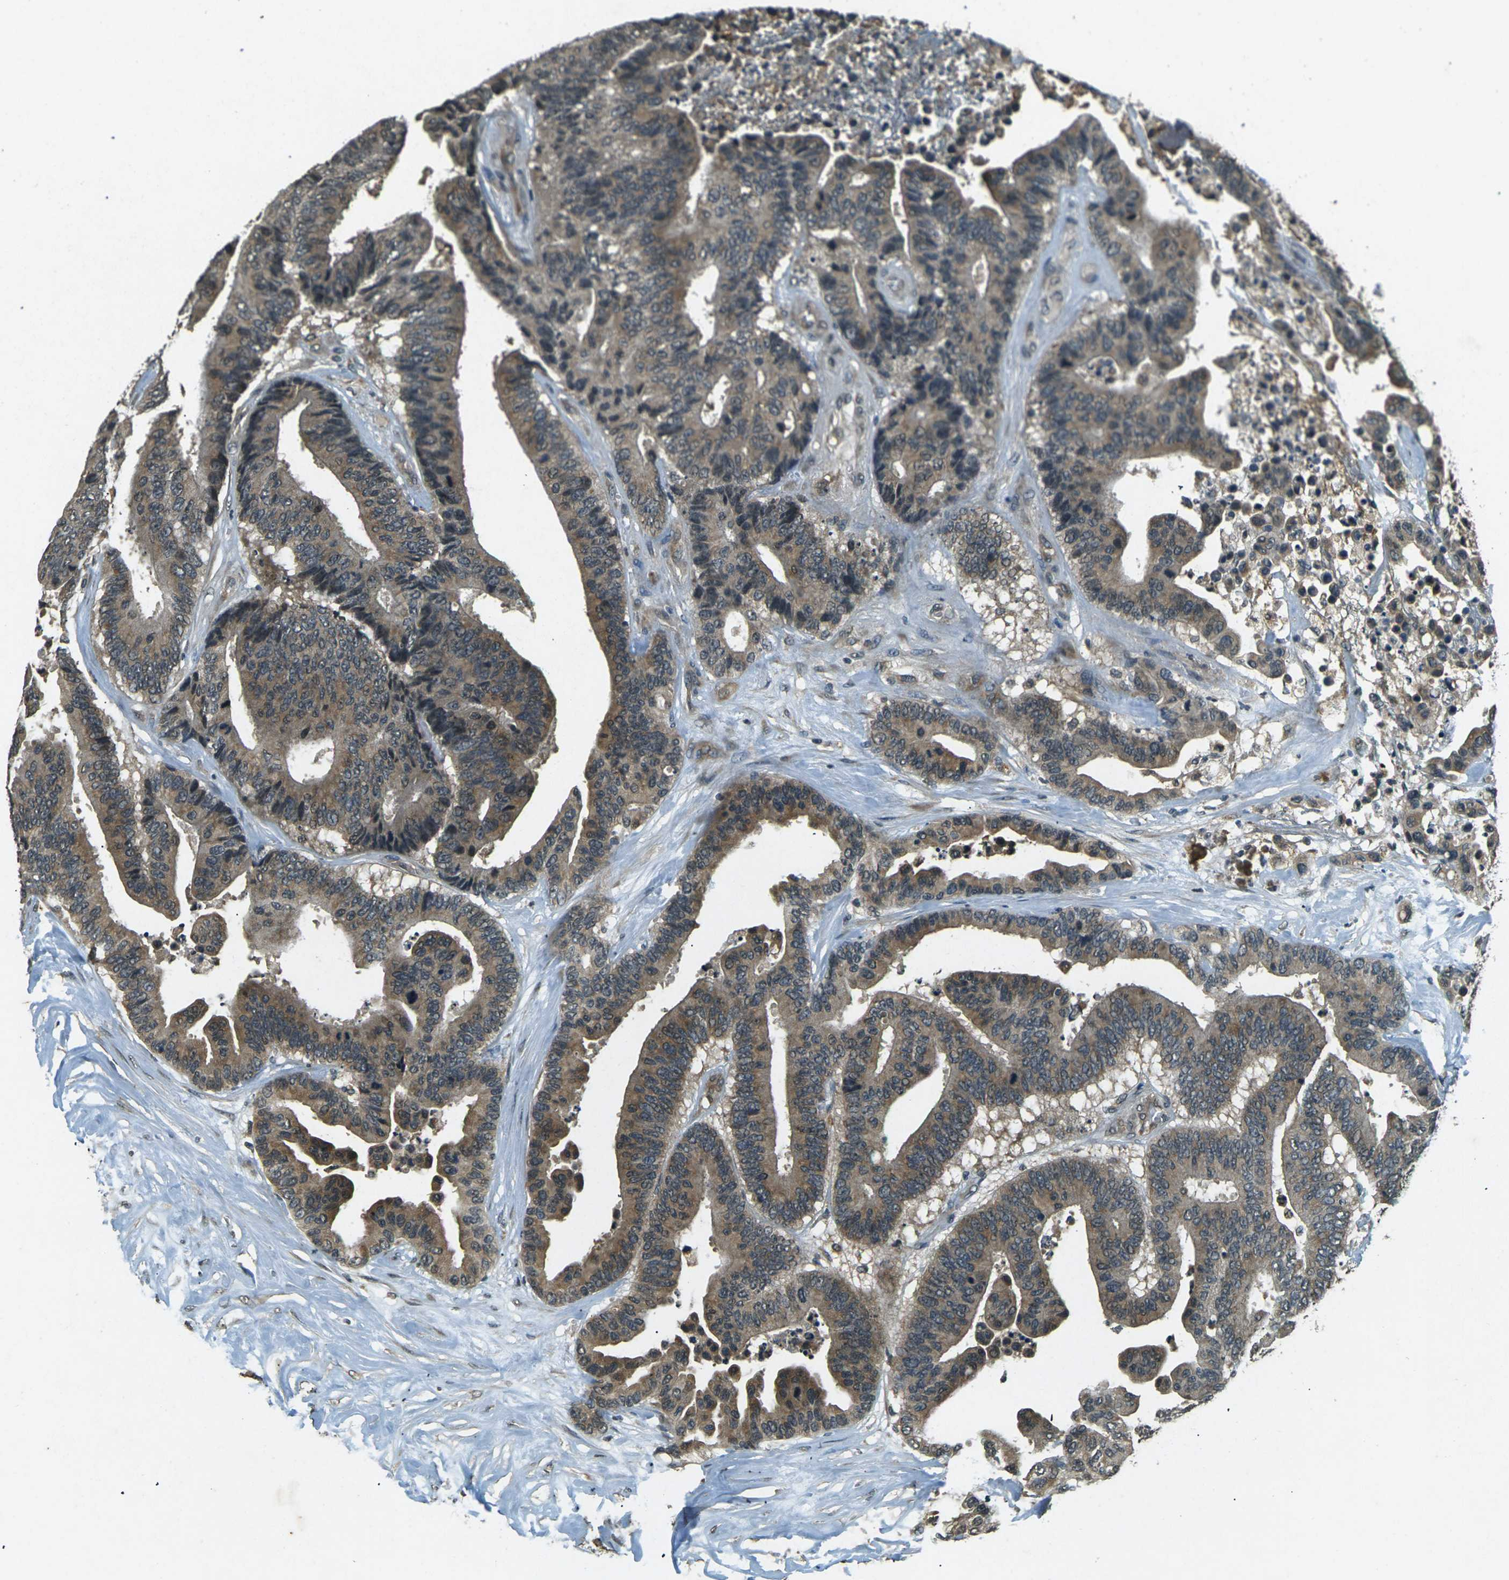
{"staining": {"intensity": "moderate", "quantity": ">75%", "location": "cytoplasmic/membranous"}, "tissue": "colorectal cancer", "cell_type": "Tumor cells", "image_type": "cancer", "snomed": [{"axis": "morphology", "description": "Normal tissue, NOS"}, {"axis": "morphology", "description": "Adenocarcinoma, NOS"}, {"axis": "topography", "description": "Colon"}], "caption": "Adenocarcinoma (colorectal) tissue exhibits moderate cytoplasmic/membranous staining in approximately >75% of tumor cells, visualized by immunohistochemistry.", "gene": "PDE2A", "patient": {"sex": "male", "age": 82}}